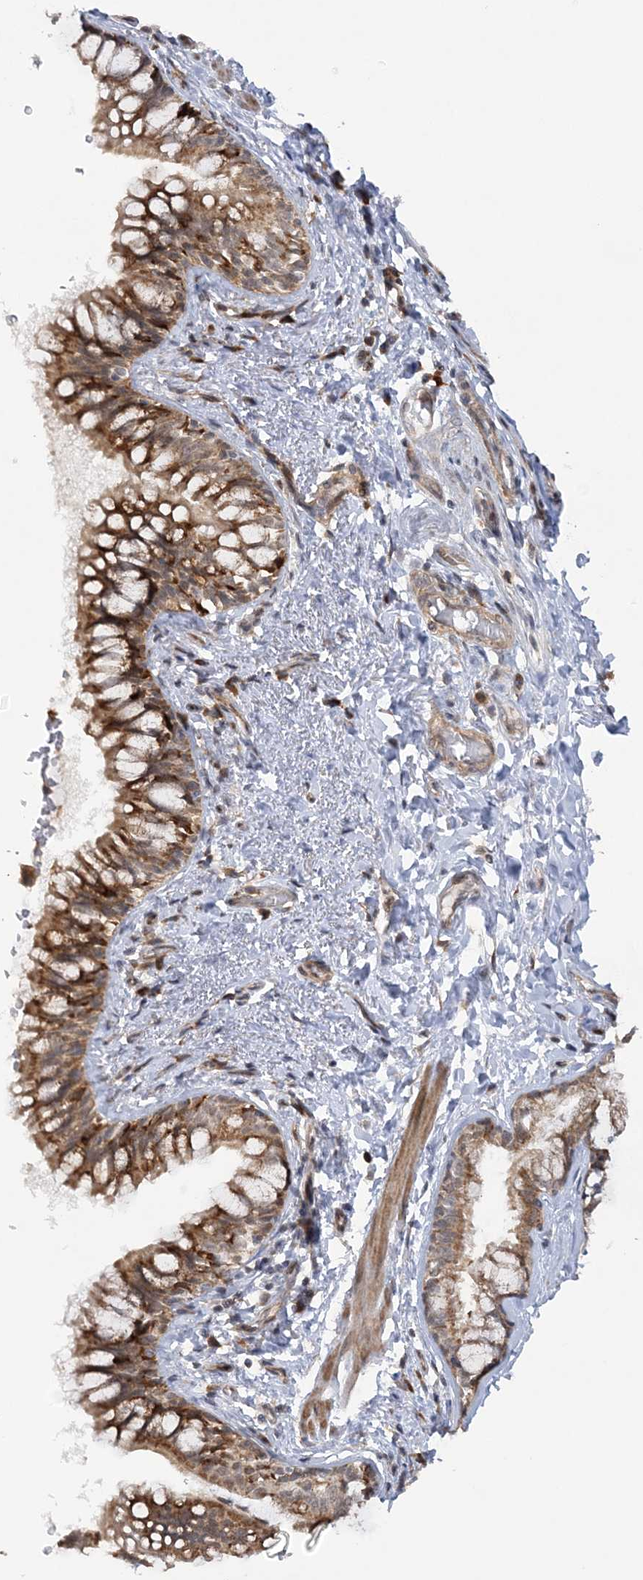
{"staining": {"intensity": "strong", "quantity": ">75%", "location": "cytoplasmic/membranous"}, "tissue": "bronchus", "cell_type": "Respiratory epithelial cells", "image_type": "normal", "snomed": [{"axis": "morphology", "description": "Normal tissue, NOS"}, {"axis": "topography", "description": "Cartilage tissue"}, {"axis": "topography", "description": "Bronchus"}], "caption": "High-power microscopy captured an immunohistochemistry photomicrograph of benign bronchus, revealing strong cytoplasmic/membranous expression in about >75% of respiratory epithelial cells.", "gene": "MRPL47", "patient": {"sex": "female", "age": 36}}